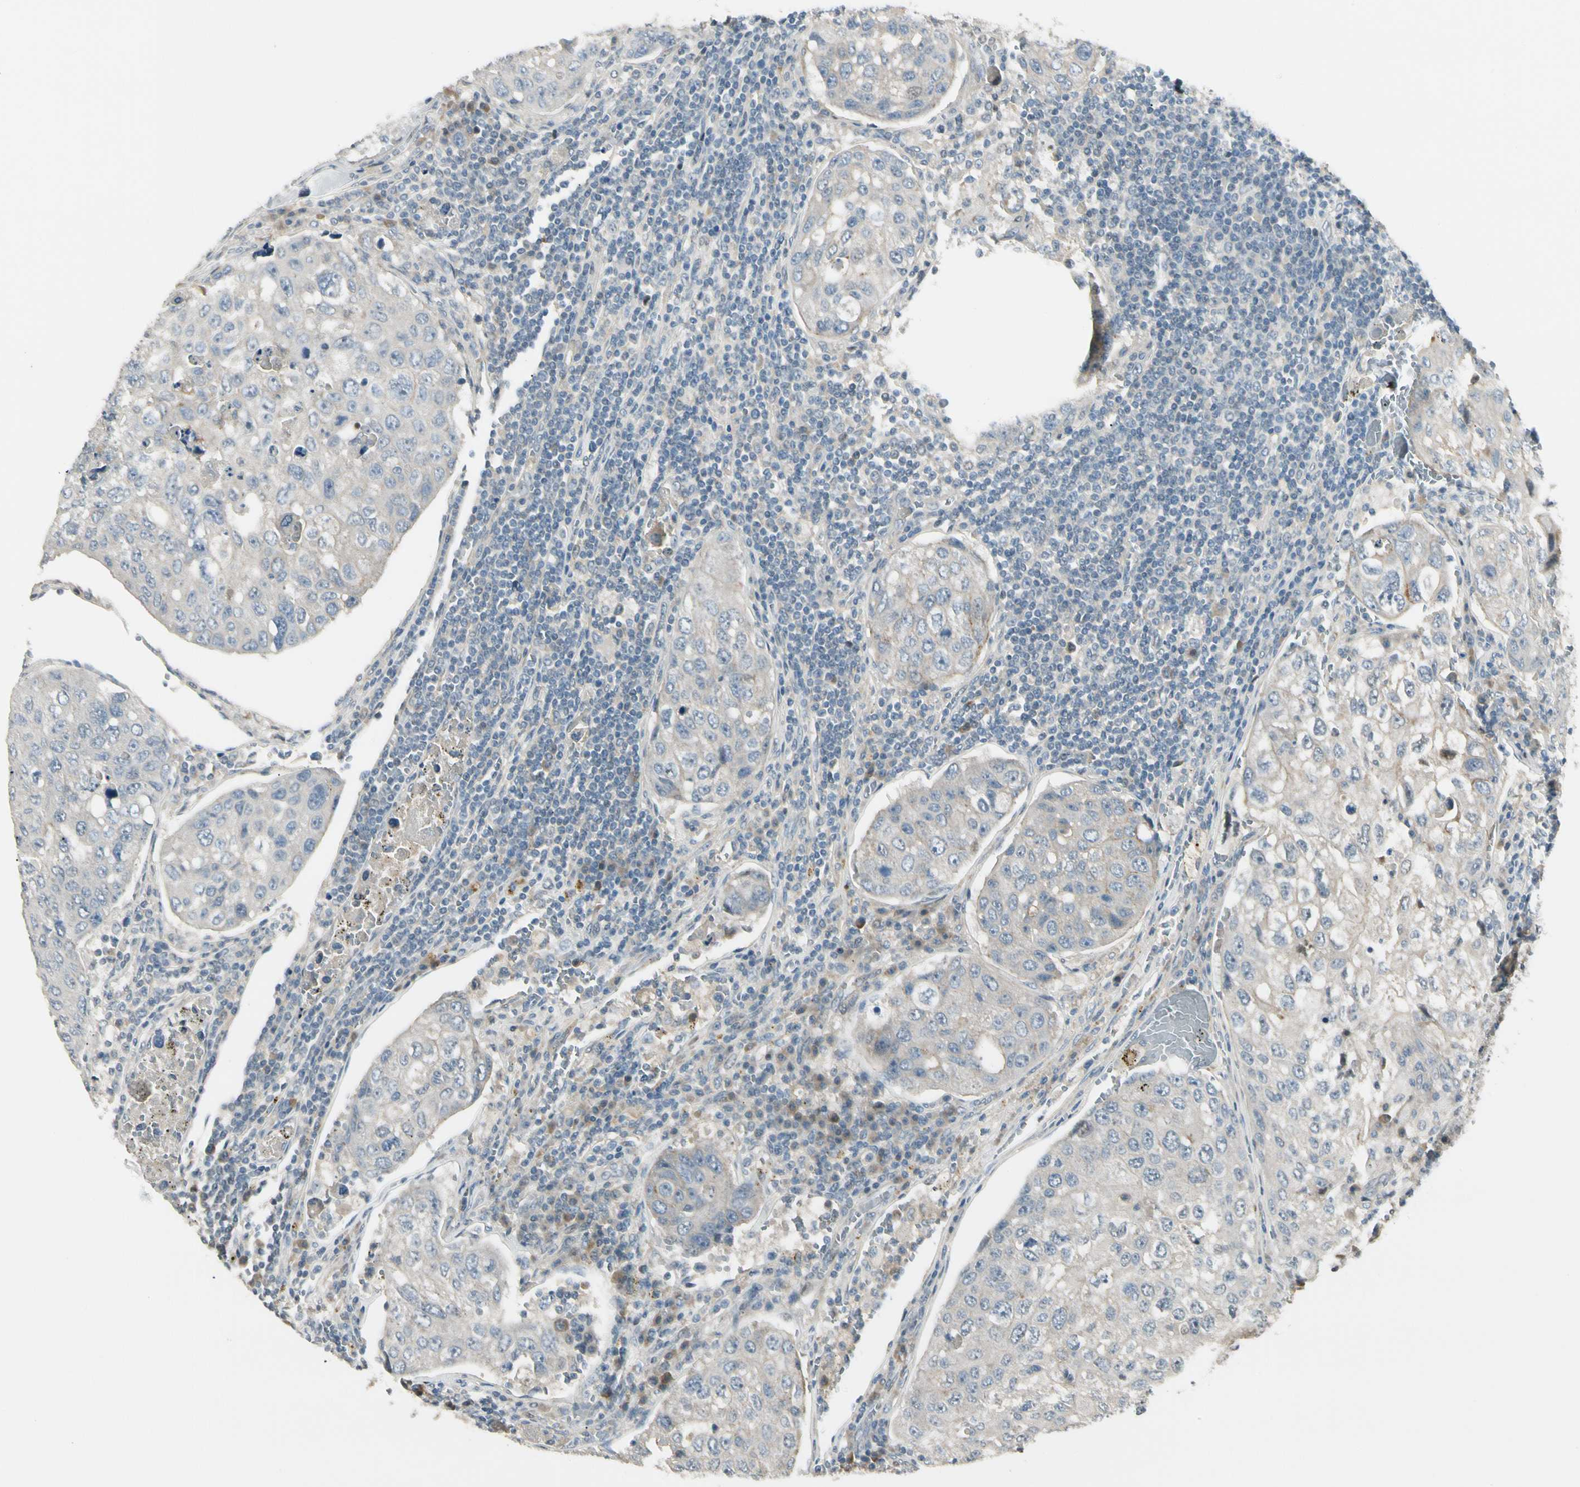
{"staining": {"intensity": "weak", "quantity": "25%-75%", "location": "cytoplasmic/membranous"}, "tissue": "urothelial cancer", "cell_type": "Tumor cells", "image_type": "cancer", "snomed": [{"axis": "morphology", "description": "Urothelial carcinoma, High grade"}, {"axis": "topography", "description": "Lymph node"}, {"axis": "topography", "description": "Urinary bladder"}], "caption": "Immunohistochemical staining of urothelial cancer exhibits low levels of weak cytoplasmic/membranous expression in approximately 25%-75% of tumor cells.", "gene": "P3H2", "patient": {"sex": "male", "age": 51}}